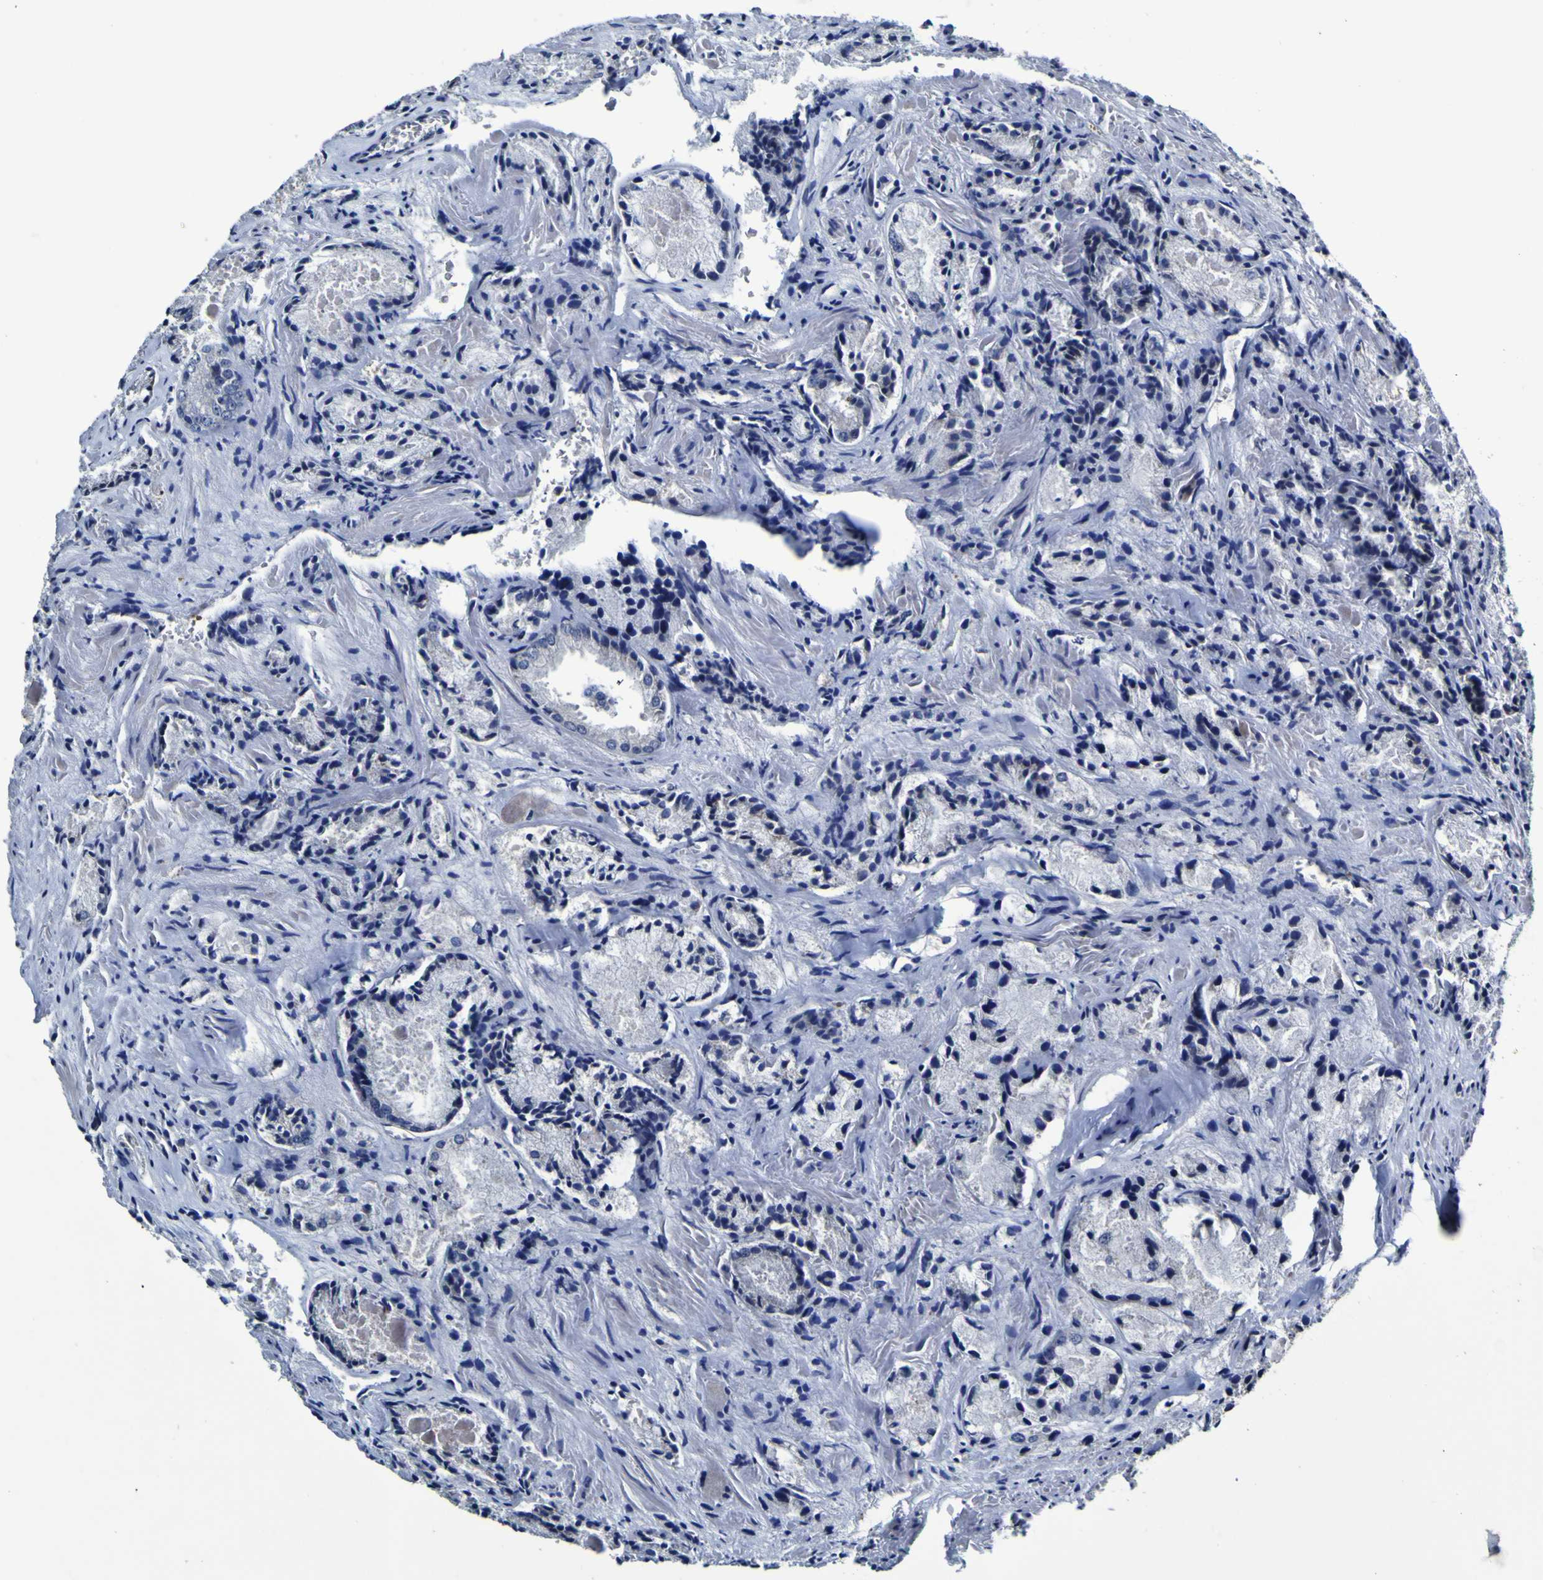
{"staining": {"intensity": "negative", "quantity": "none", "location": "none"}, "tissue": "prostate cancer", "cell_type": "Tumor cells", "image_type": "cancer", "snomed": [{"axis": "morphology", "description": "Adenocarcinoma, Low grade"}, {"axis": "topography", "description": "Prostate"}], "caption": "Immunohistochemistry micrograph of neoplastic tissue: prostate cancer (low-grade adenocarcinoma) stained with DAB exhibits no significant protein positivity in tumor cells.", "gene": "PANK4", "patient": {"sex": "male", "age": 64}}